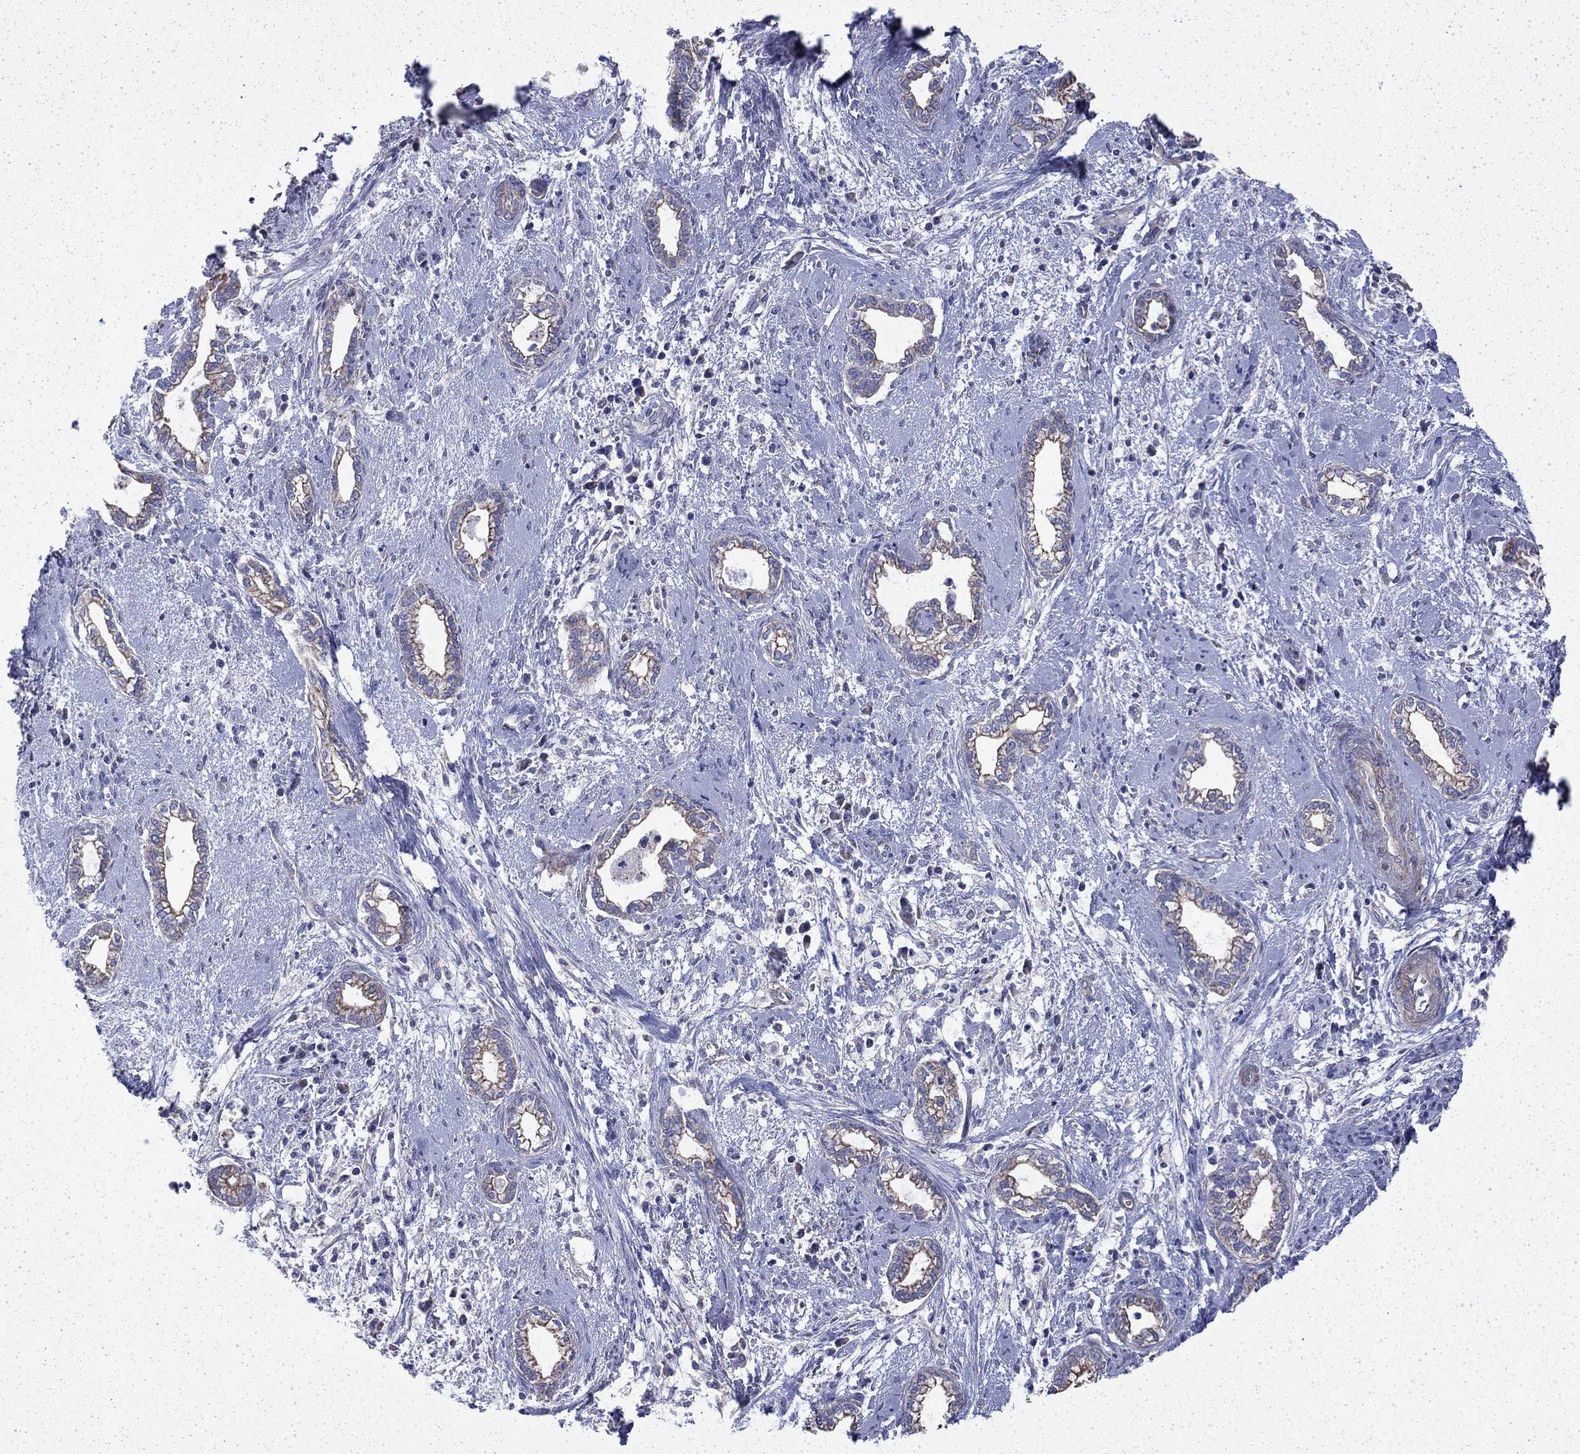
{"staining": {"intensity": "weak", "quantity": "25%-75%", "location": "cytoplasmic/membranous"}, "tissue": "cervical cancer", "cell_type": "Tumor cells", "image_type": "cancer", "snomed": [{"axis": "morphology", "description": "Adenocarcinoma, NOS"}, {"axis": "topography", "description": "Cervix"}], "caption": "A low amount of weak cytoplasmic/membranous positivity is identified in about 25%-75% of tumor cells in cervical cancer tissue.", "gene": "DTNA", "patient": {"sex": "female", "age": 62}}